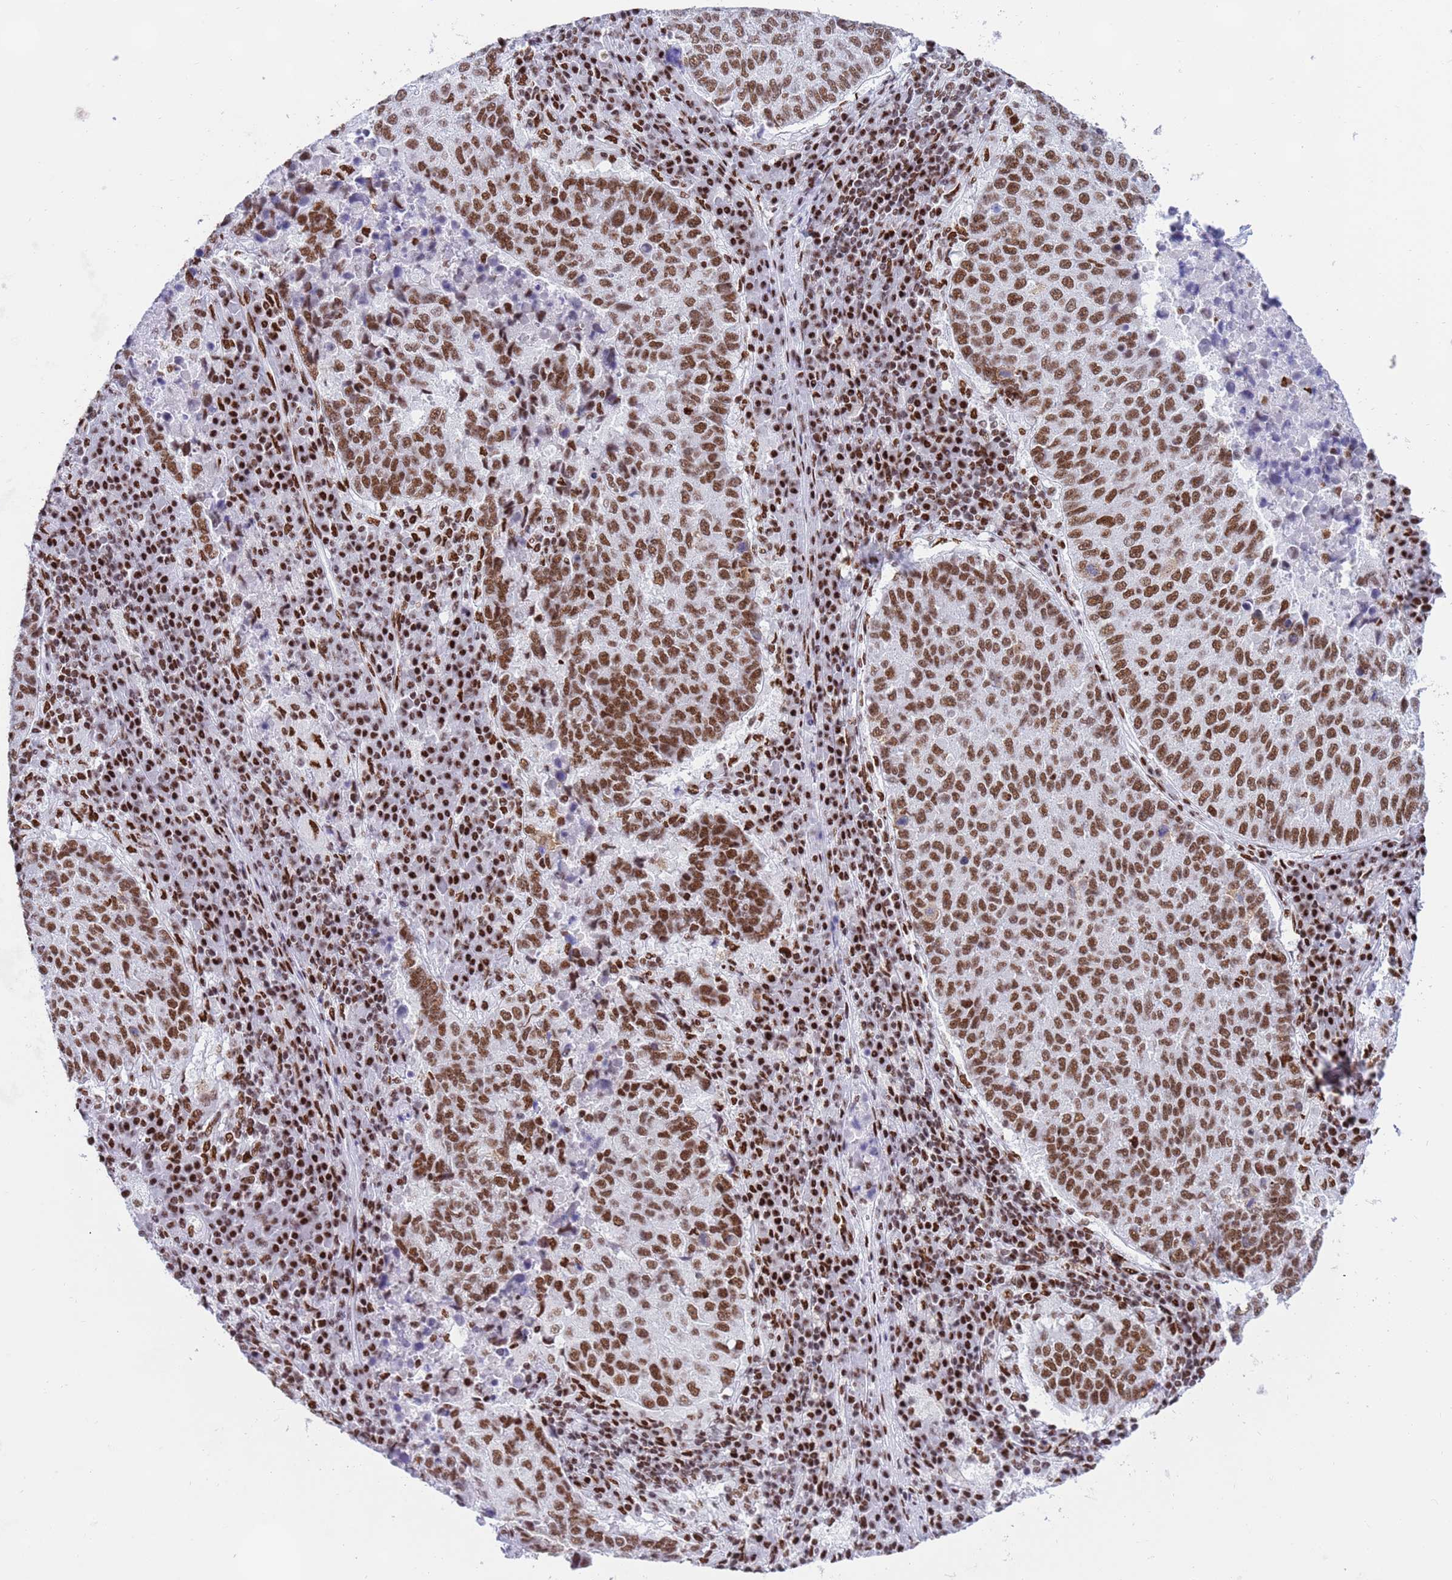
{"staining": {"intensity": "moderate", "quantity": ">75%", "location": "nuclear"}, "tissue": "lung cancer", "cell_type": "Tumor cells", "image_type": "cancer", "snomed": [{"axis": "morphology", "description": "Squamous cell carcinoma, NOS"}, {"axis": "topography", "description": "Lung"}], "caption": "A photomicrograph showing moderate nuclear positivity in about >75% of tumor cells in lung cancer, as visualized by brown immunohistochemical staining.", "gene": "RALY", "patient": {"sex": "male", "age": 73}}